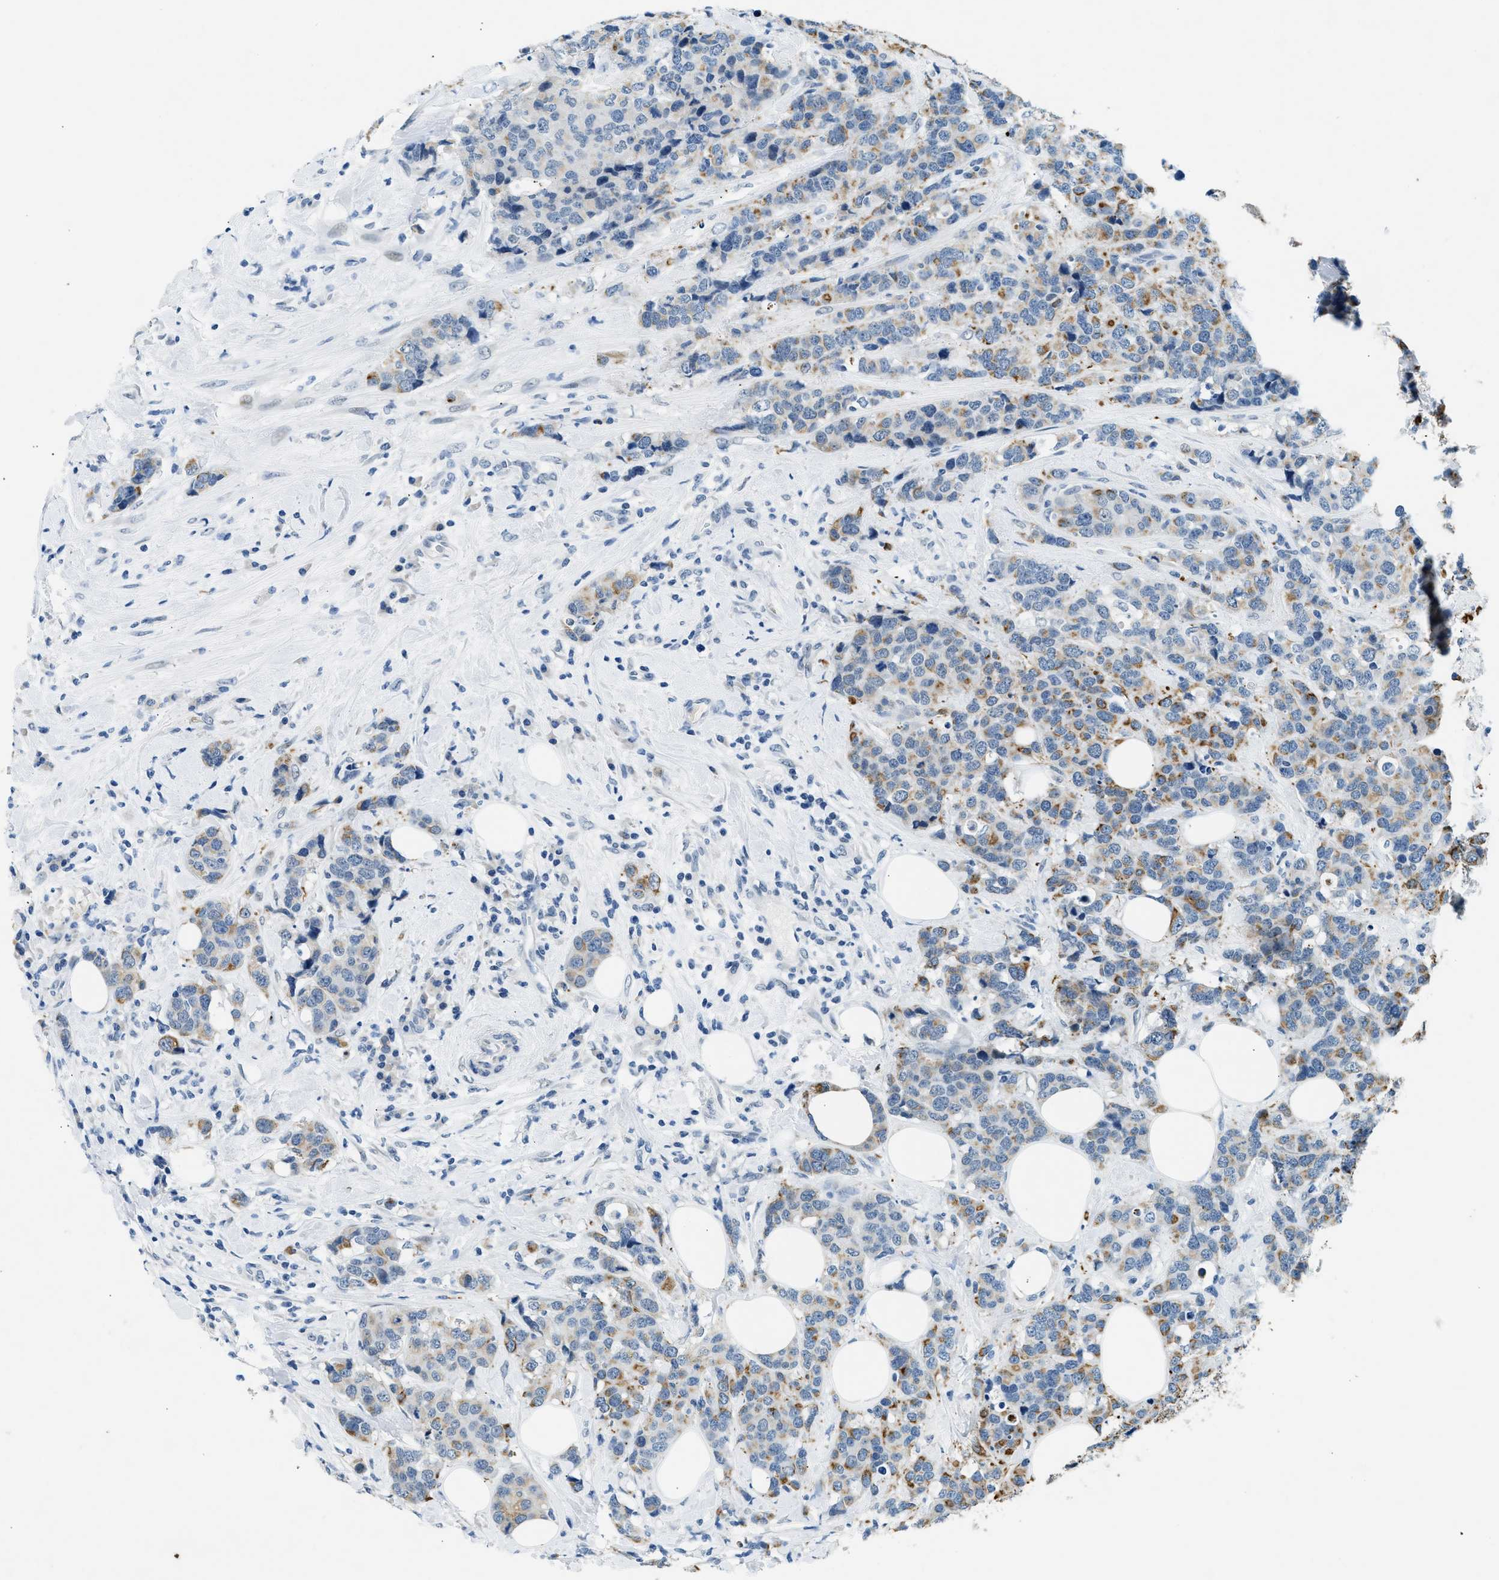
{"staining": {"intensity": "moderate", "quantity": "25%-75%", "location": "cytoplasmic/membranous"}, "tissue": "breast cancer", "cell_type": "Tumor cells", "image_type": "cancer", "snomed": [{"axis": "morphology", "description": "Lobular carcinoma"}, {"axis": "topography", "description": "Breast"}], "caption": "Breast cancer (lobular carcinoma) stained for a protein exhibits moderate cytoplasmic/membranous positivity in tumor cells. (Brightfield microscopy of DAB IHC at high magnification).", "gene": "CFAP20", "patient": {"sex": "female", "age": 59}}